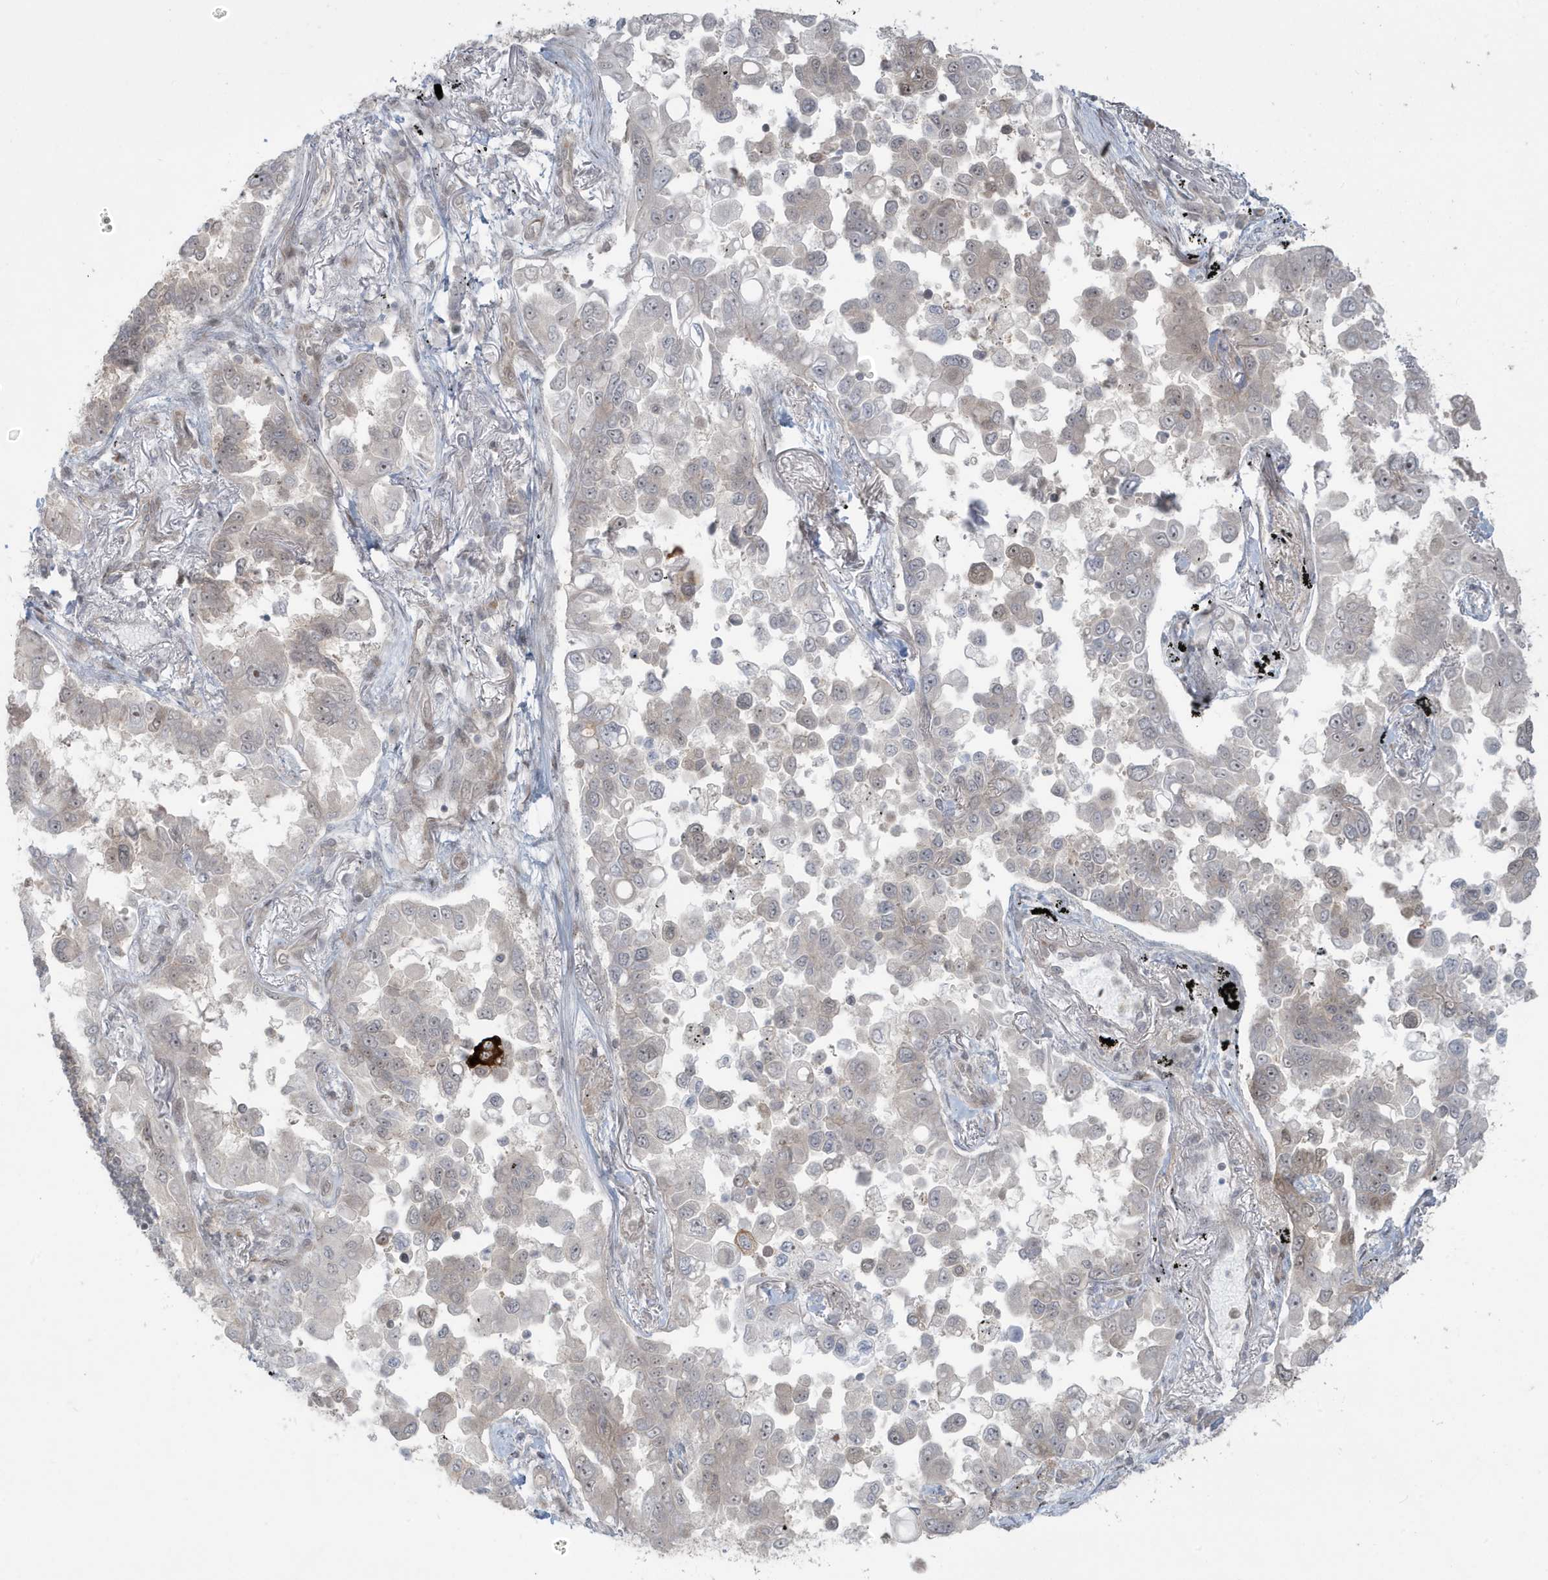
{"staining": {"intensity": "weak", "quantity": "<25%", "location": "cytoplasmic/membranous,nuclear"}, "tissue": "lung cancer", "cell_type": "Tumor cells", "image_type": "cancer", "snomed": [{"axis": "morphology", "description": "Adenocarcinoma, NOS"}, {"axis": "topography", "description": "Lung"}], "caption": "Lung cancer stained for a protein using immunohistochemistry demonstrates no positivity tumor cells.", "gene": "C1orf52", "patient": {"sex": "female", "age": 67}}